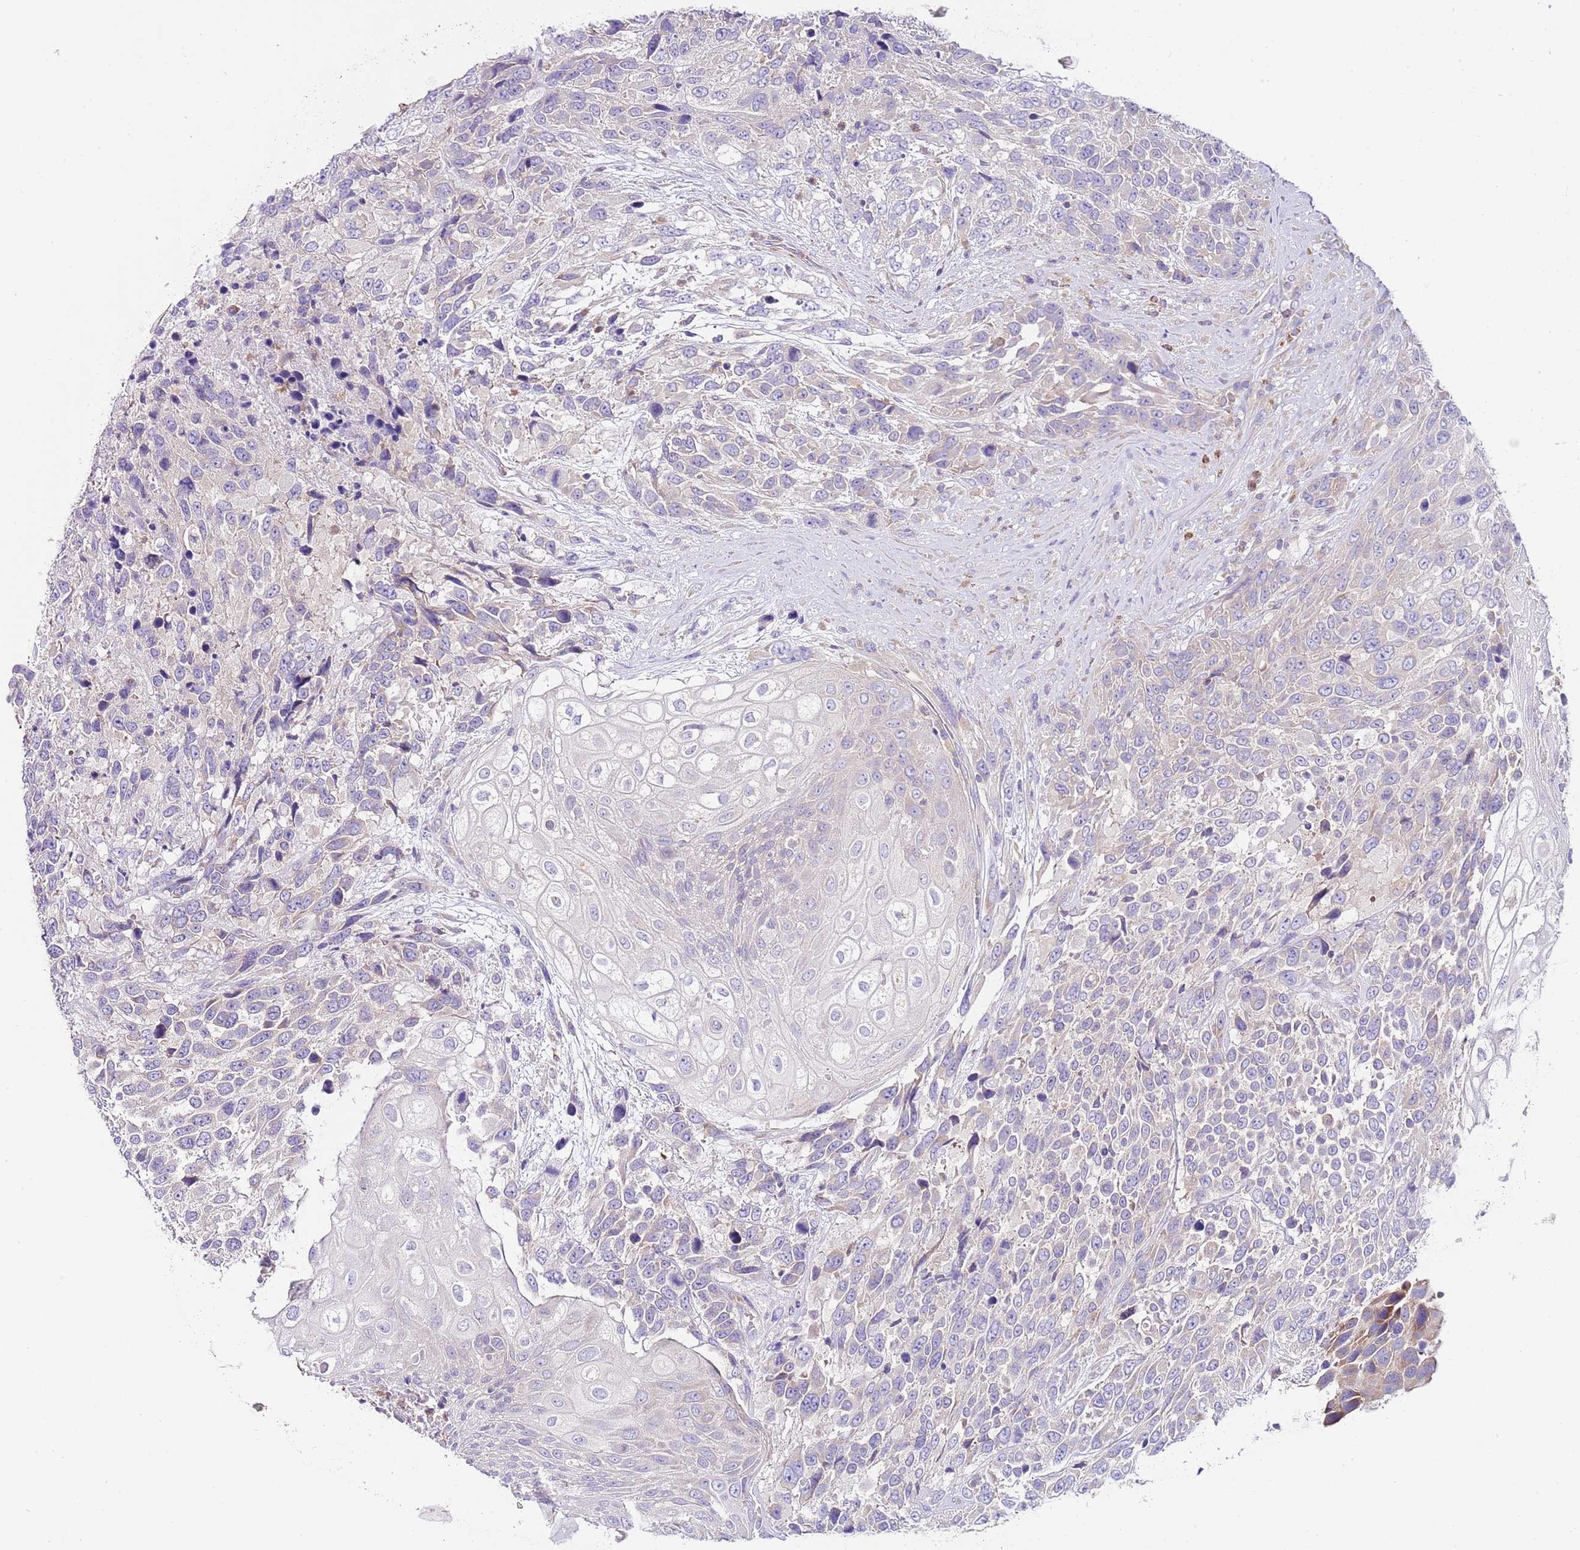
{"staining": {"intensity": "negative", "quantity": "none", "location": "none"}, "tissue": "urothelial cancer", "cell_type": "Tumor cells", "image_type": "cancer", "snomed": [{"axis": "morphology", "description": "Urothelial carcinoma, High grade"}, {"axis": "topography", "description": "Urinary bladder"}], "caption": "IHC of human urothelial cancer shows no expression in tumor cells.", "gene": "RPS10", "patient": {"sex": "female", "age": 70}}